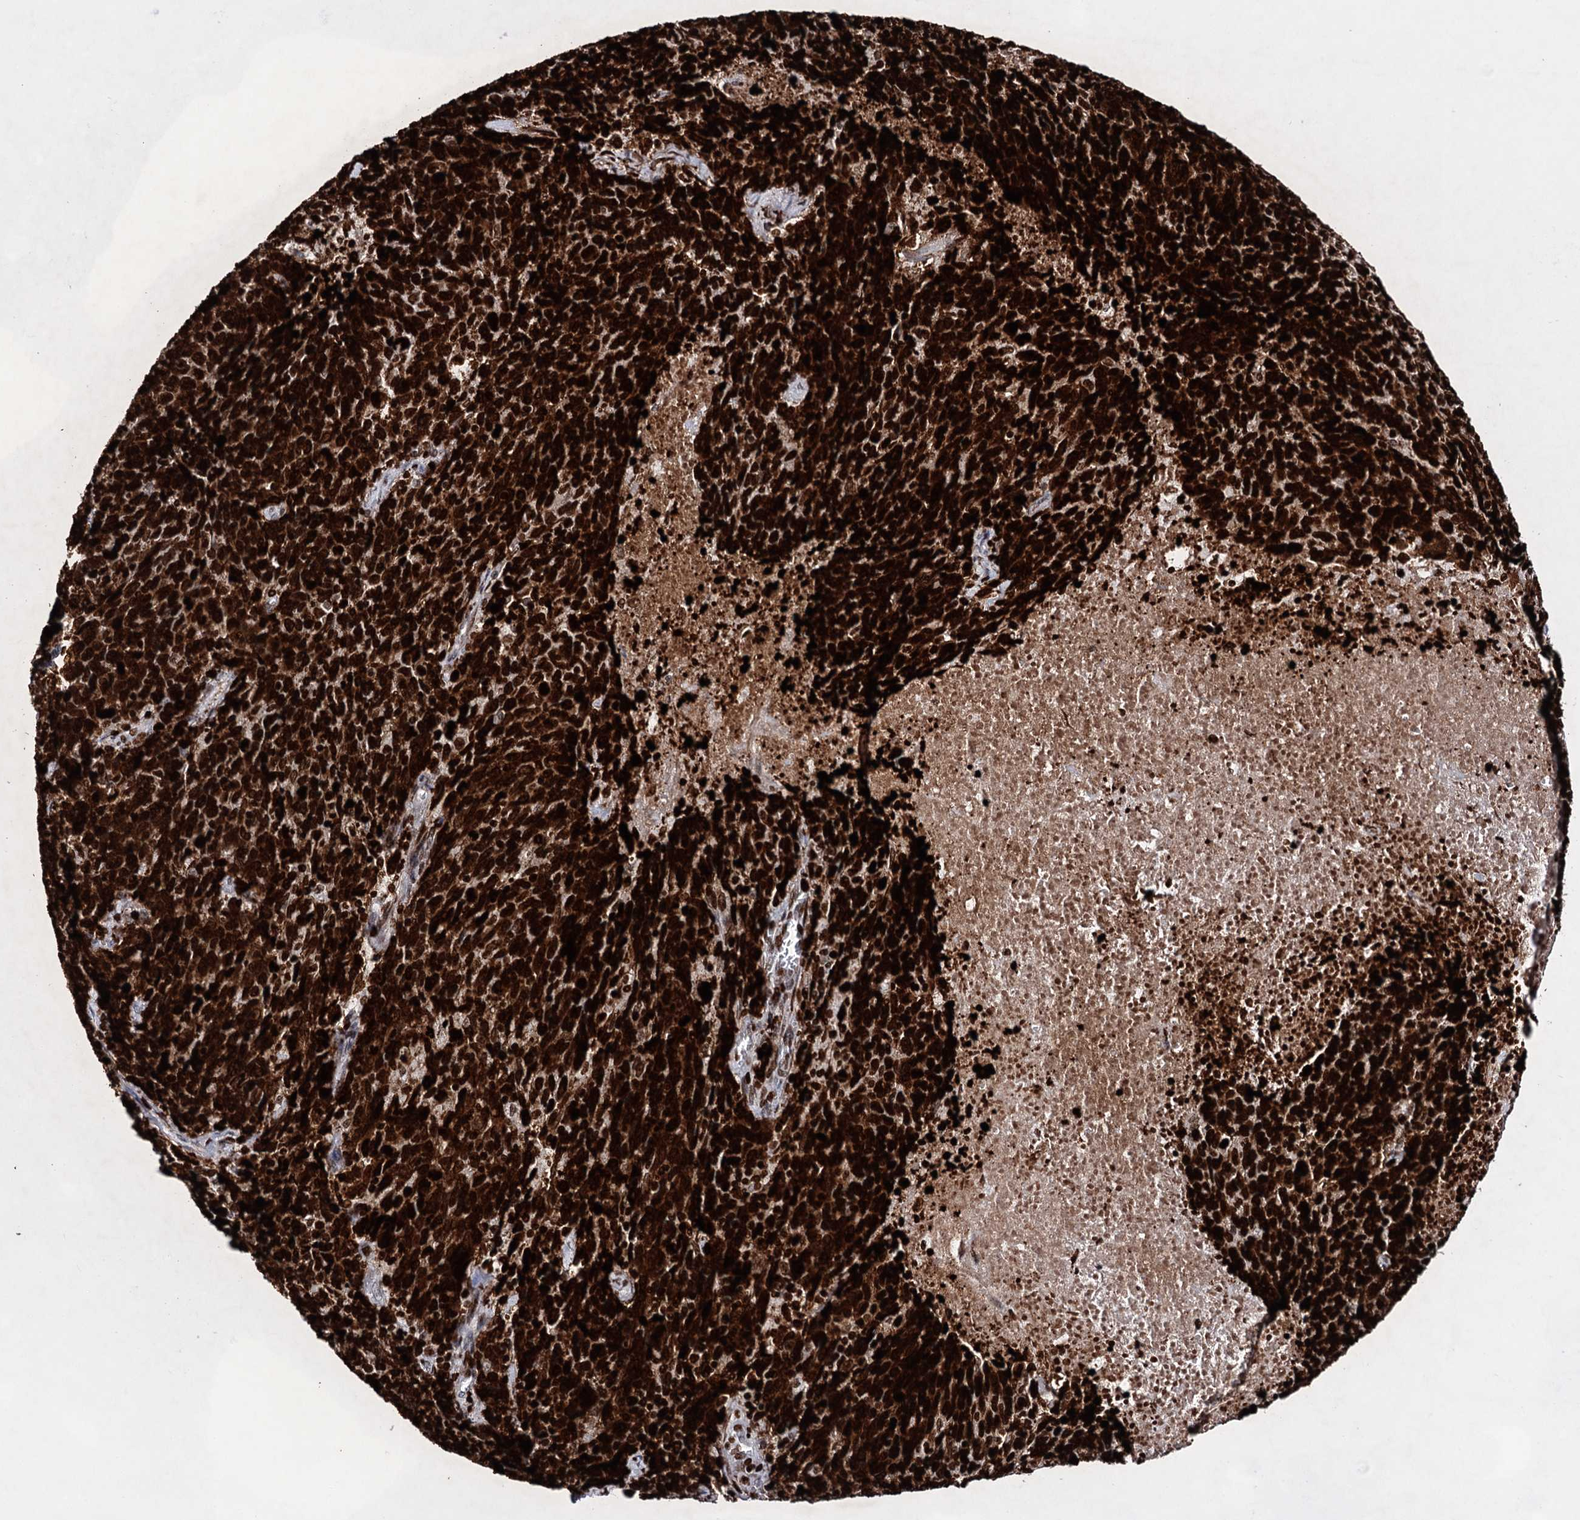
{"staining": {"intensity": "strong", "quantity": ">75%", "location": "nuclear"}, "tissue": "cervical cancer", "cell_type": "Tumor cells", "image_type": "cancer", "snomed": [{"axis": "morphology", "description": "Squamous cell carcinoma, NOS"}, {"axis": "topography", "description": "Cervix"}], "caption": "The photomicrograph exhibits a brown stain indicating the presence of a protein in the nuclear of tumor cells in cervical squamous cell carcinoma. Nuclei are stained in blue.", "gene": "HMGB2", "patient": {"sex": "female", "age": 41}}